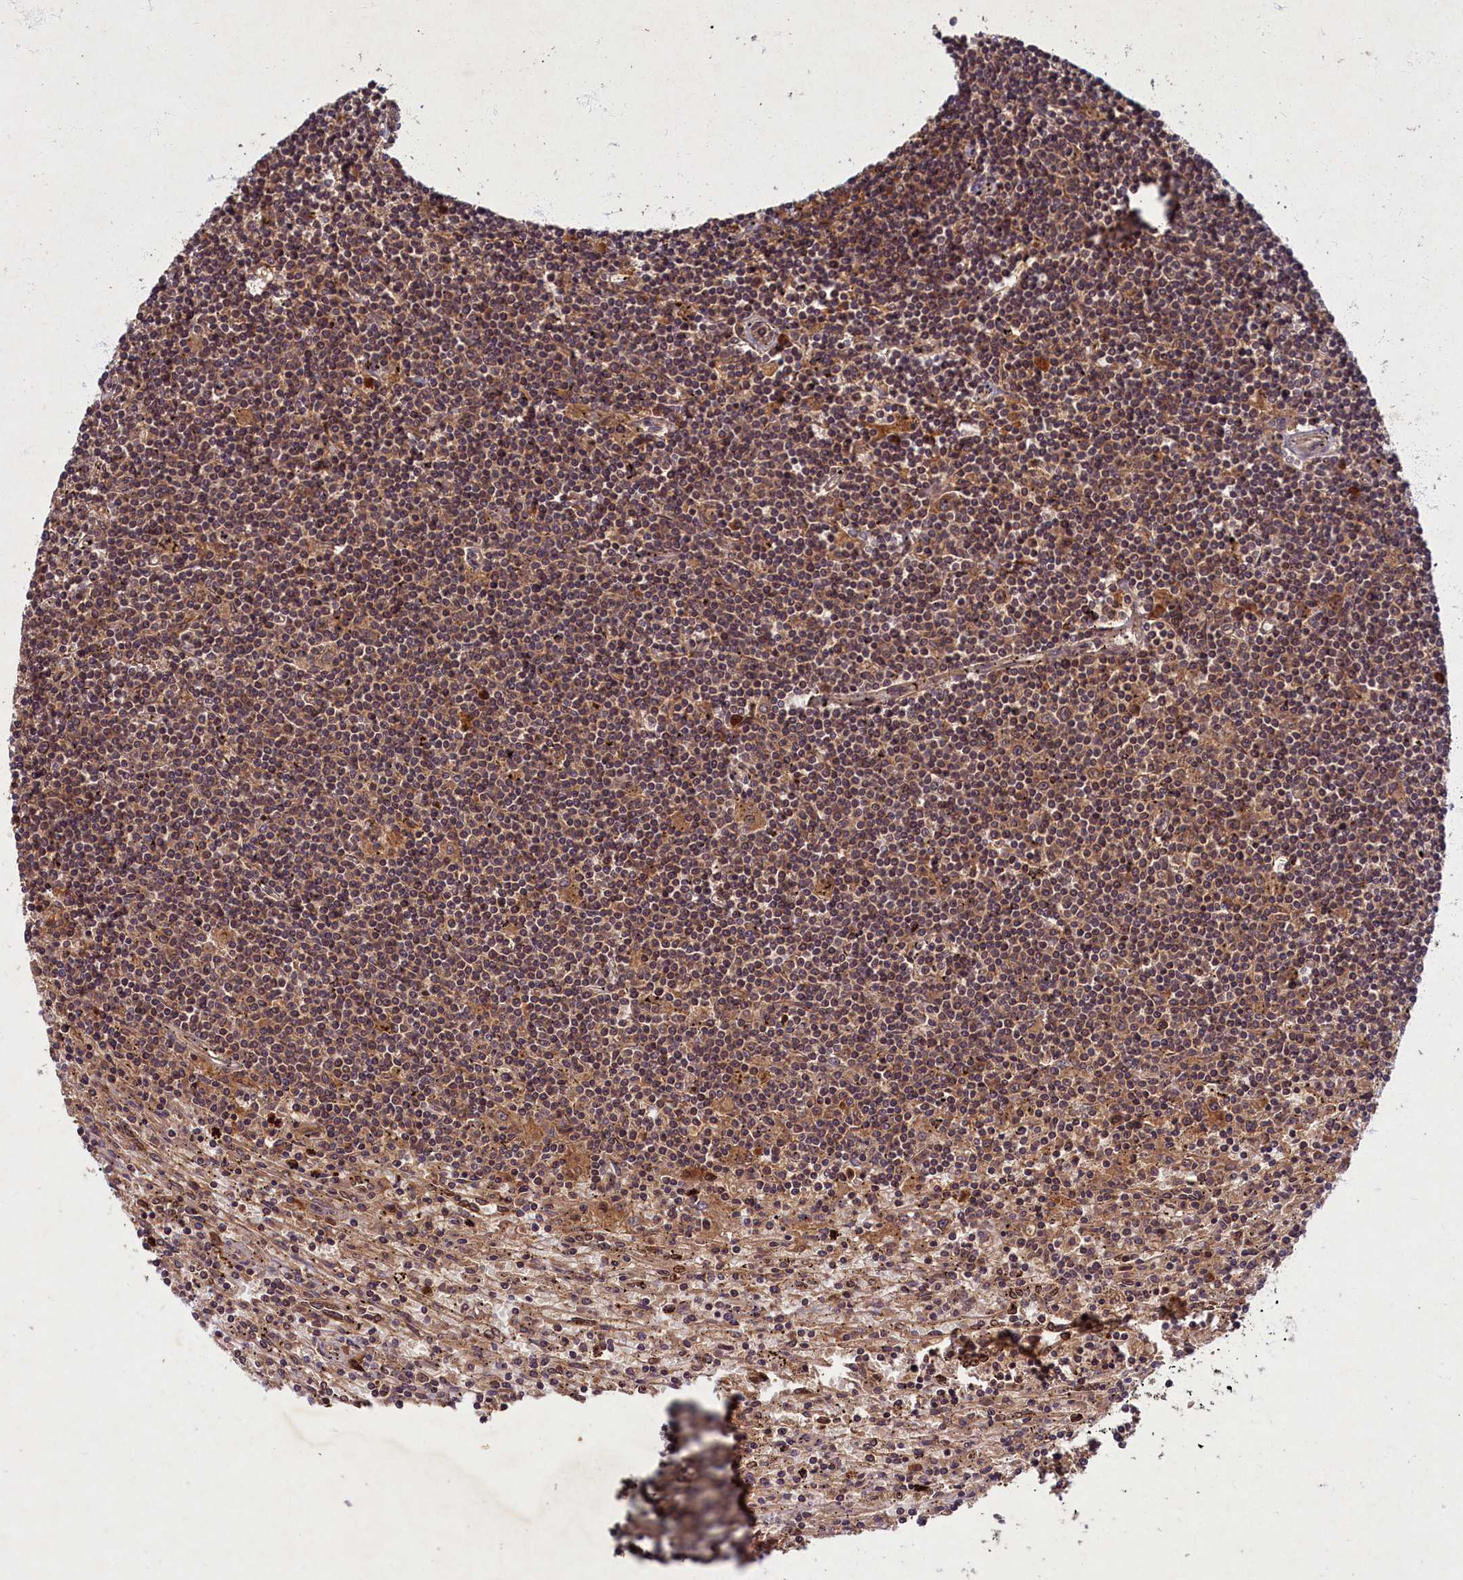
{"staining": {"intensity": "moderate", "quantity": "25%-75%", "location": "cytoplasmic/membranous"}, "tissue": "lymphoma", "cell_type": "Tumor cells", "image_type": "cancer", "snomed": [{"axis": "morphology", "description": "Malignant lymphoma, non-Hodgkin's type, Low grade"}, {"axis": "topography", "description": "Spleen"}], "caption": "Brown immunohistochemical staining in lymphoma displays moderate cytoplasmic/membranous positivity in approximately 25%-75% of tumor cells.", "gene": "BICD1", "patient": {"sex": "male", "age": 76}}